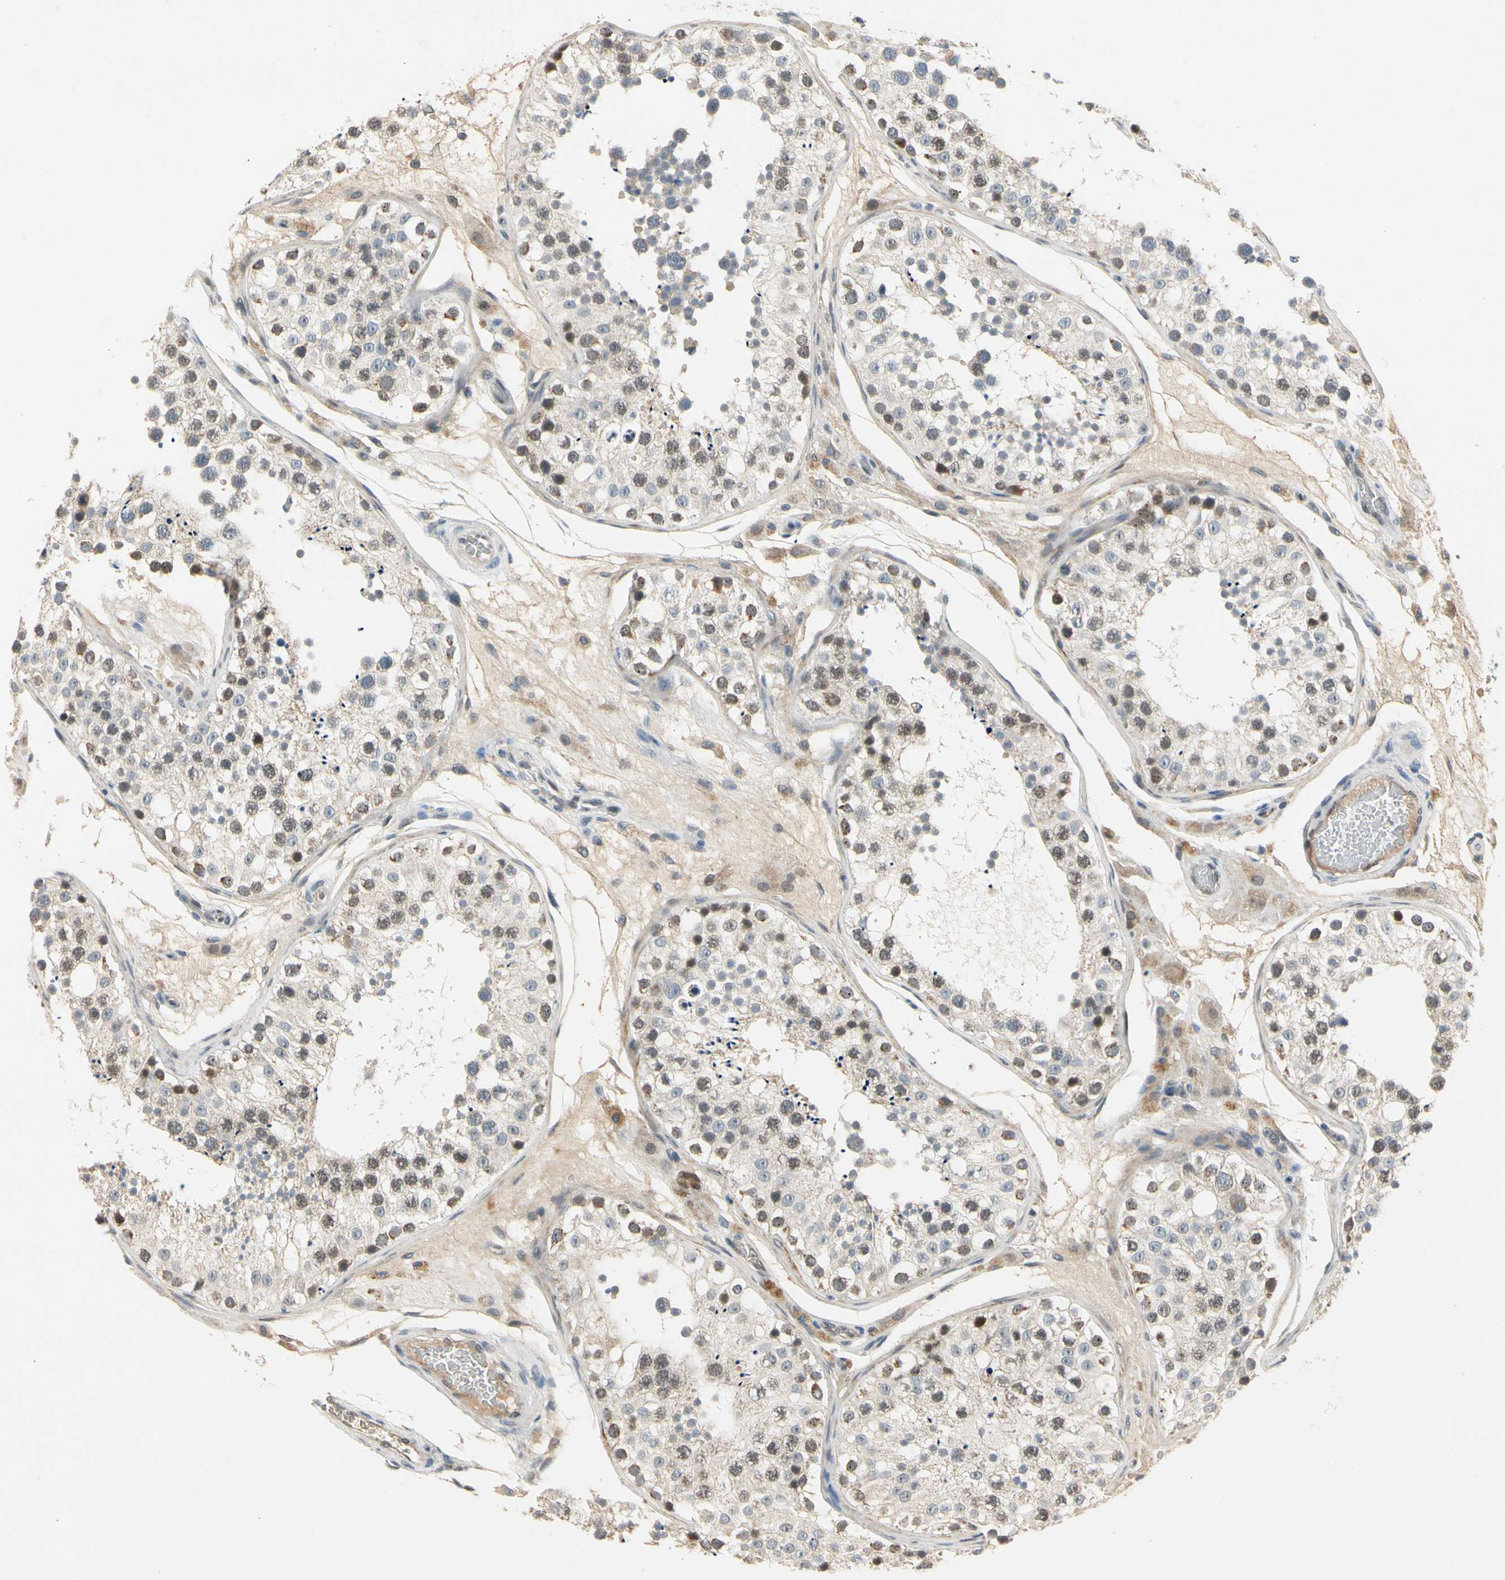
{"staining": {"intensity": "weak", "quantity": "25%-75%", "location": "nuclear"}, "tissue": "testis", "cell_type": "Cells in seminiferous ducts", "image_type": "normal", "snomed": [{"axis": "morphology", "description": "Normal tissue, NOS"}, {"axis": "topography", "description": "Testis"}], "caption": "Protein staining exhibits weak nuclear expression in about 25%-75% of cells in seminiferous ducts in benign testis.", "gene": "RIOX2", "patient": {"sex": "male", "age": 26}}